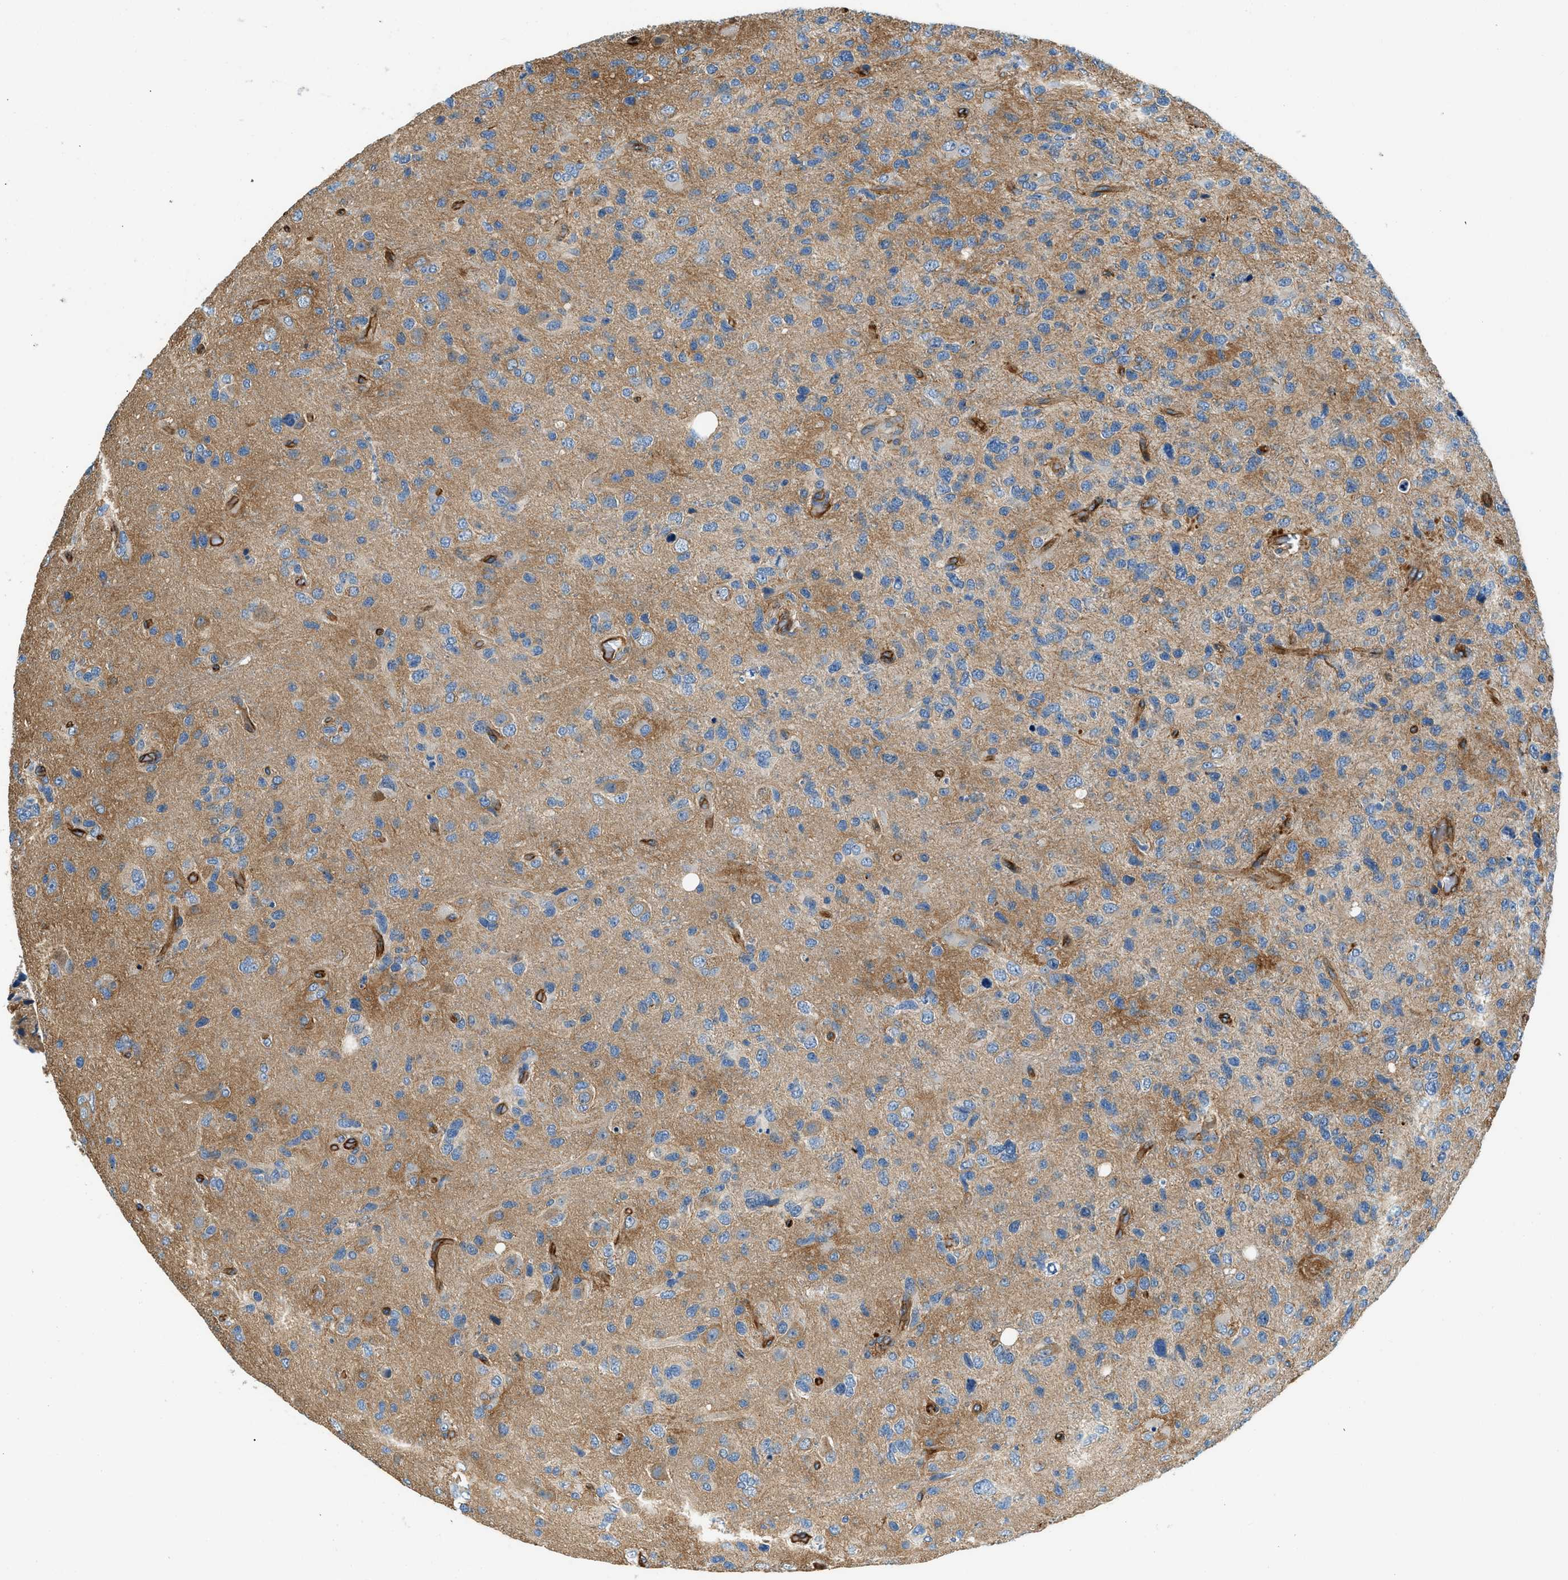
{"staining": {"intensity": "moderate", "quantity": "25%-75%", "location": "cytoplasmic/membranous"}, "tissue": "glioma", "cell_type": "Tumor cells", "image_type": "cancer", "snomed": [{"axis": "morphology", "description": "Glioma, malignant, High grade"}, {"axis": "topography", "description": "Brain"}], "caption": "High-power microscopy captured an immunohistochemistry (IHC) image of glioma, revealing moderate cytoplasmic/membranous positivity in about 25%-75% of tumor cells. (DAB (3,3'-diaminobenzidine) IHC with brightfield microscopy, high magnification).", "gene": "ZNF367", "patient": {"sex": "female", "age": 58}}